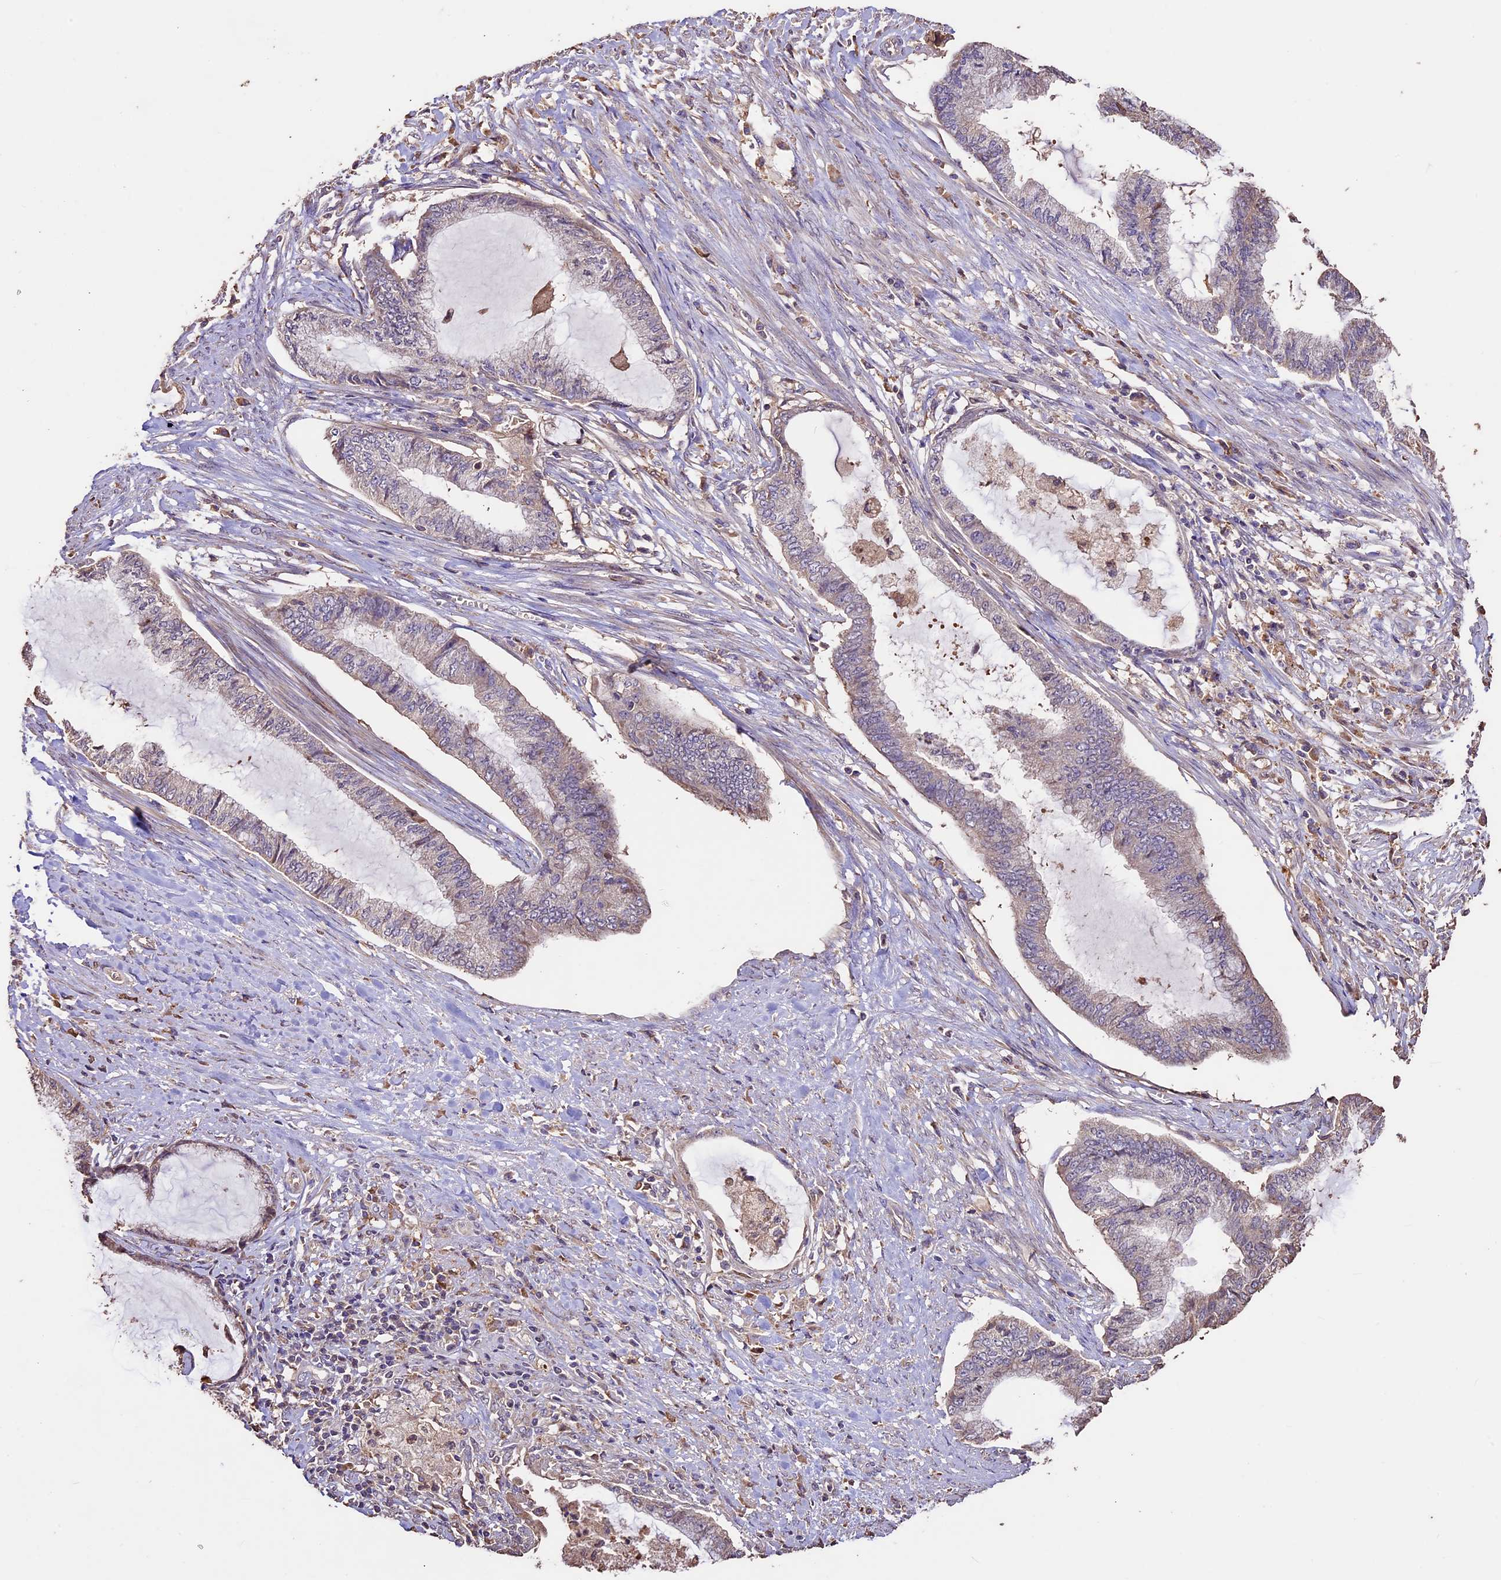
{"staining": {"intensity": "negative", "quantity": "none", "location": "none"}, "tissue": "endometrial cancer", "cell_type": "Tumor cells", "image_type": "cancer", "snomed": [{"axis": "morphology", "description": "Adenocarcinoma, NOS"}, {"axis": "topography", "description": "Endometrium"}], "caption": "Tumor cells show no significant protein positivity in endometrial cancer (adenocarcinoma). Brightfield microscopy of immunohistochemistry stained with DAB (3,3'-diaminobenzidine) (brown) and hematoxylin (blue), captured at high magnification.", "gene": "CRLF1", "patient": {"sex": "female", "age": 86}}